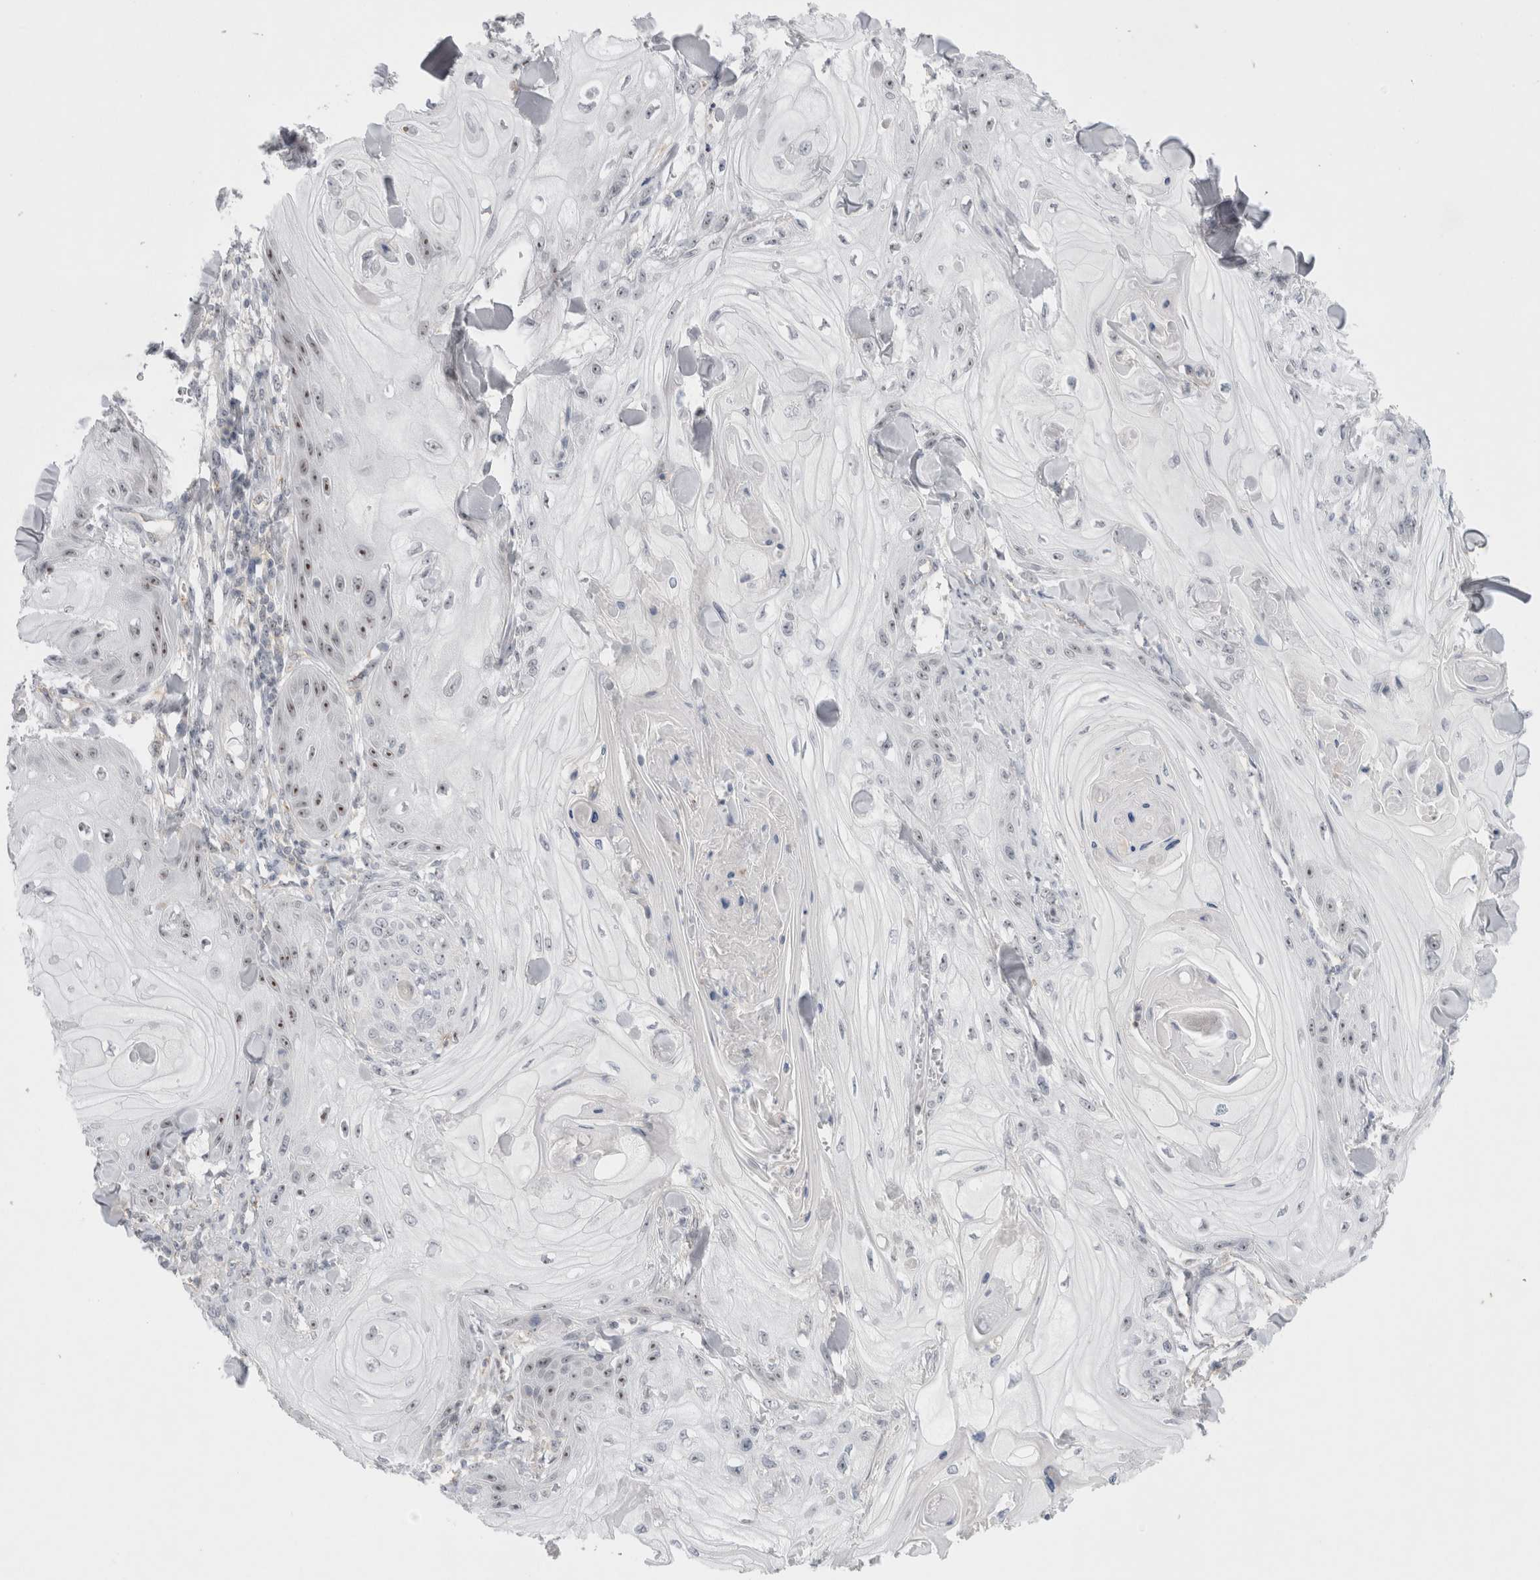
{"staining": {"intensity": "weak", "quantity": "25%-75%", "location": "nuclear"}, "tissue": "skin cancer", "cell_type": "Tumor cells", "image_type": "cancer", "snomed": [{"axis": "morphology", "description": "Squamous cell carcinoma, NOS"}, {"axis": "topography", "description": "Skin"}], "caption": "Human skin cancer stained for a protein (brown) exhibits weak nuclear positive staining in about 25%-75% of tumor cells.", "gene": "CERS5", "patient": {"sex": "male", "age": 74}}